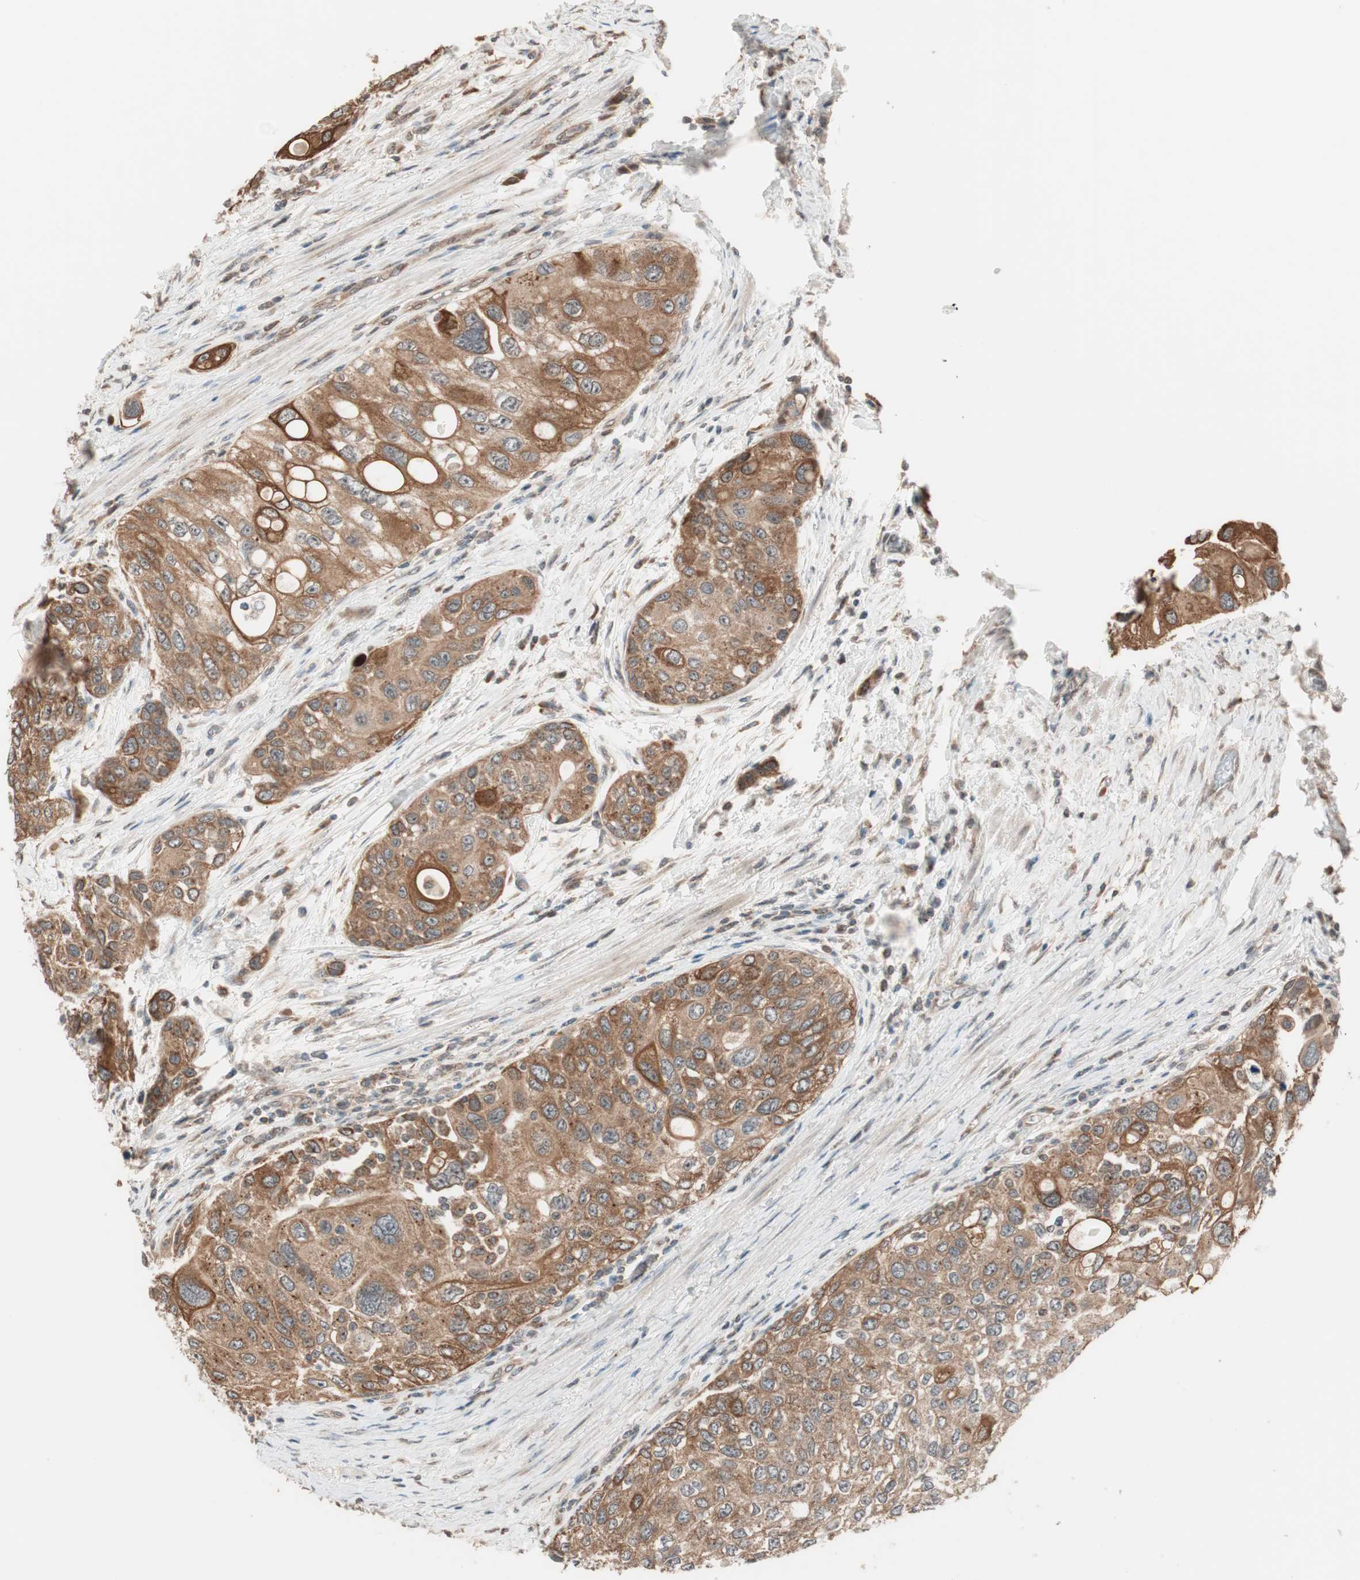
{"staining": {"intensity": "strong", "quantity": ">75%", "location": "cytoplasmic/membranous"}, "tissue": "urothelial cancer", "cell_type": "Tumor cells", "image_type": "cancer", "snomed": [{"axis": "morphology", "description": "Urothelial carcinoma, High grade"}, {"axis": "topography", "description": "Urinary bladder"}], "caption": "About >75% of tumor cells in human high-grade urothelial carcinoma demonstrate strong cytoplasmic/membranous protein expression as visualized by brown immunohistochemical staining.", "gene": "FBXO5", "patient": {"sex": "female", "age": 56}}